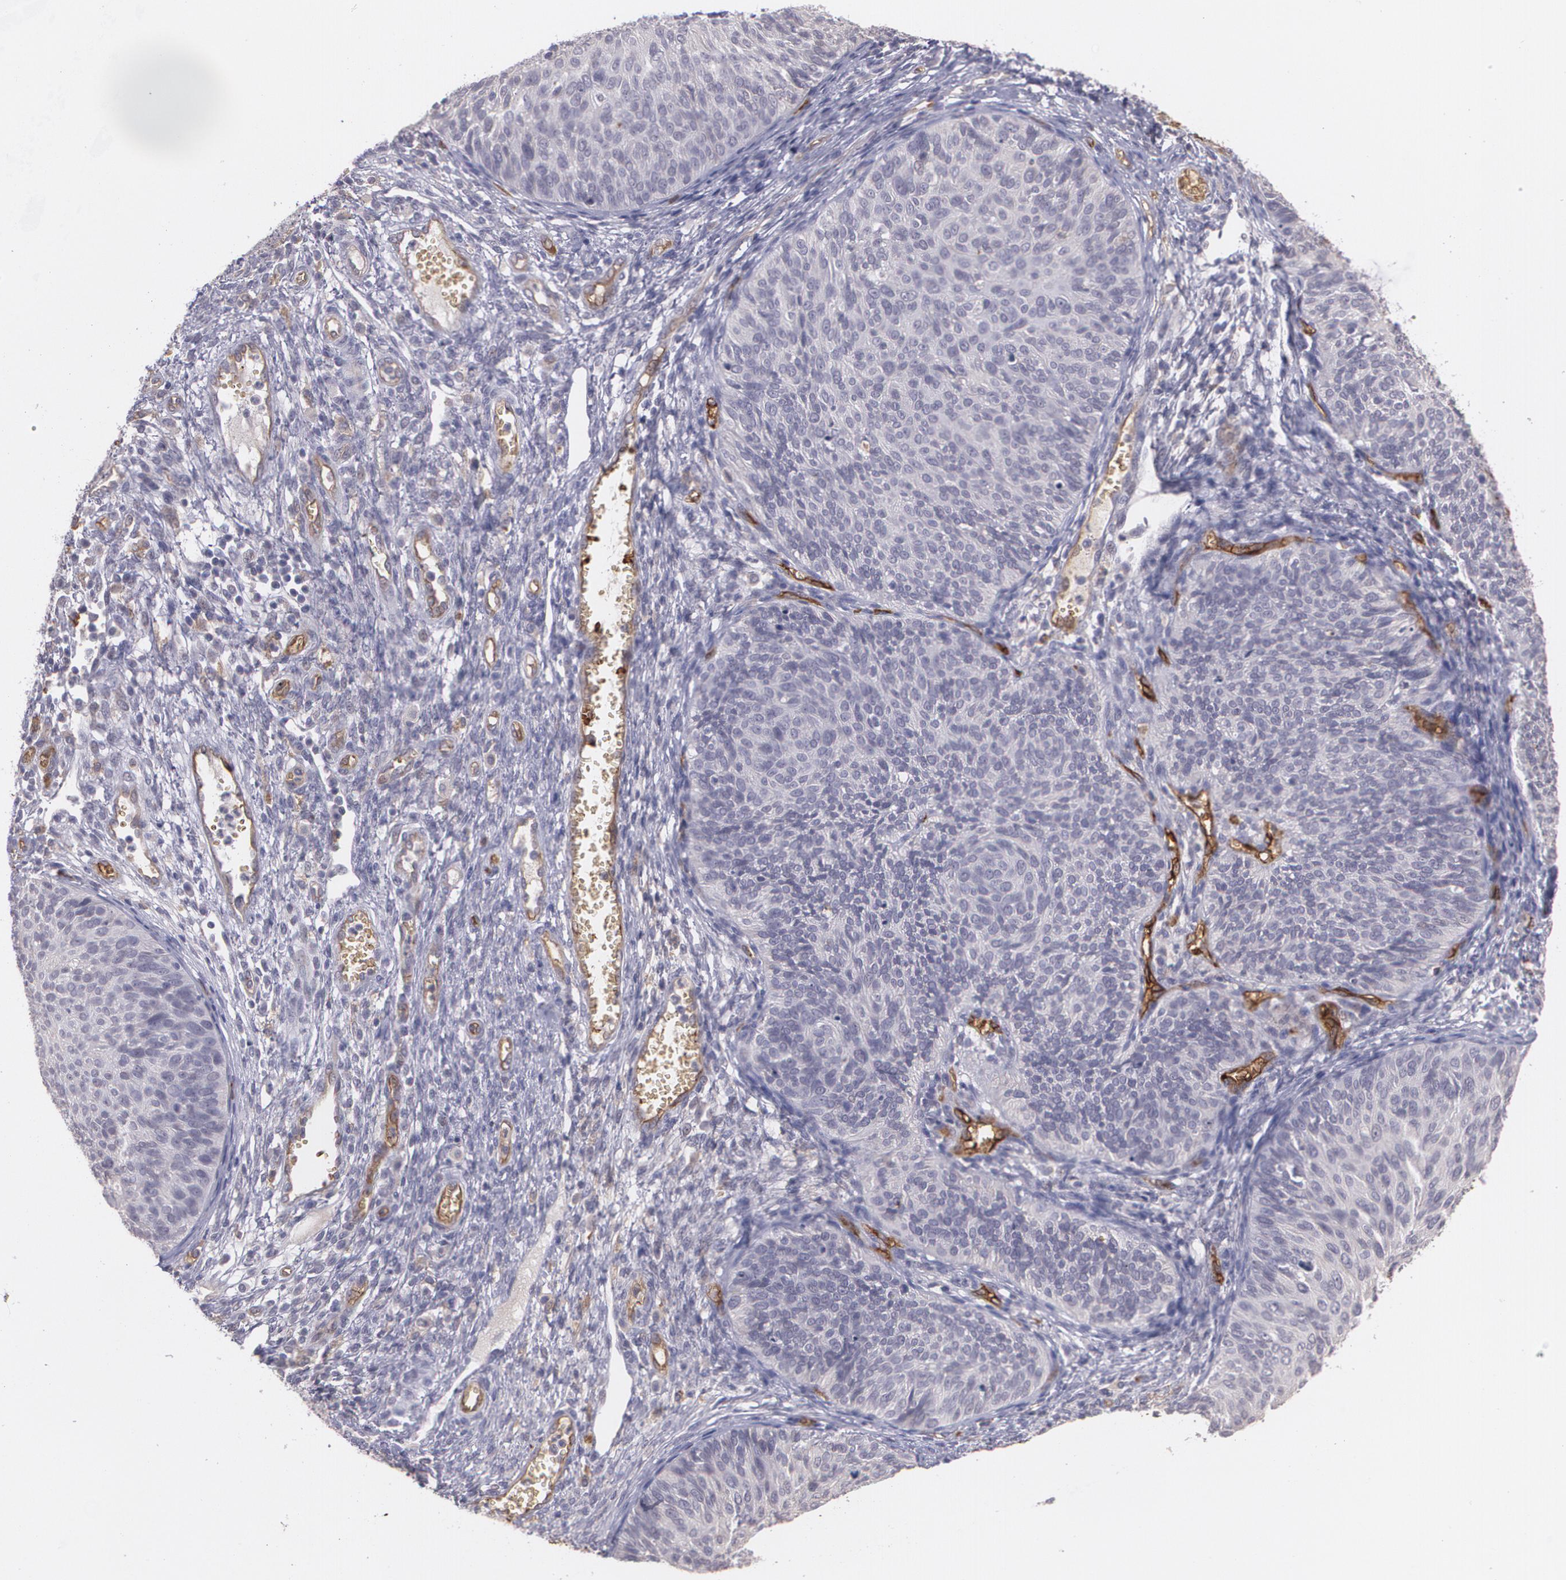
{"staining": {"intensity": "negative", "quantity": "none", "location": "none"}, "tissue": "cervical cancer", "cell_type": "Tumor cells", "image_type": "cancer", "snomed": [{"axis": "morphology", "description": "Squamous cell carcinoma, NOS"}, {"axis": "topography", "description": "Cervix"}], "caption": "This is an IHC histopathology image of human cervical squamous cell carcinoma. There is no expression in tumor cells.", "gene": "ACE", "patient": {"sex": "female", "age": 36}}